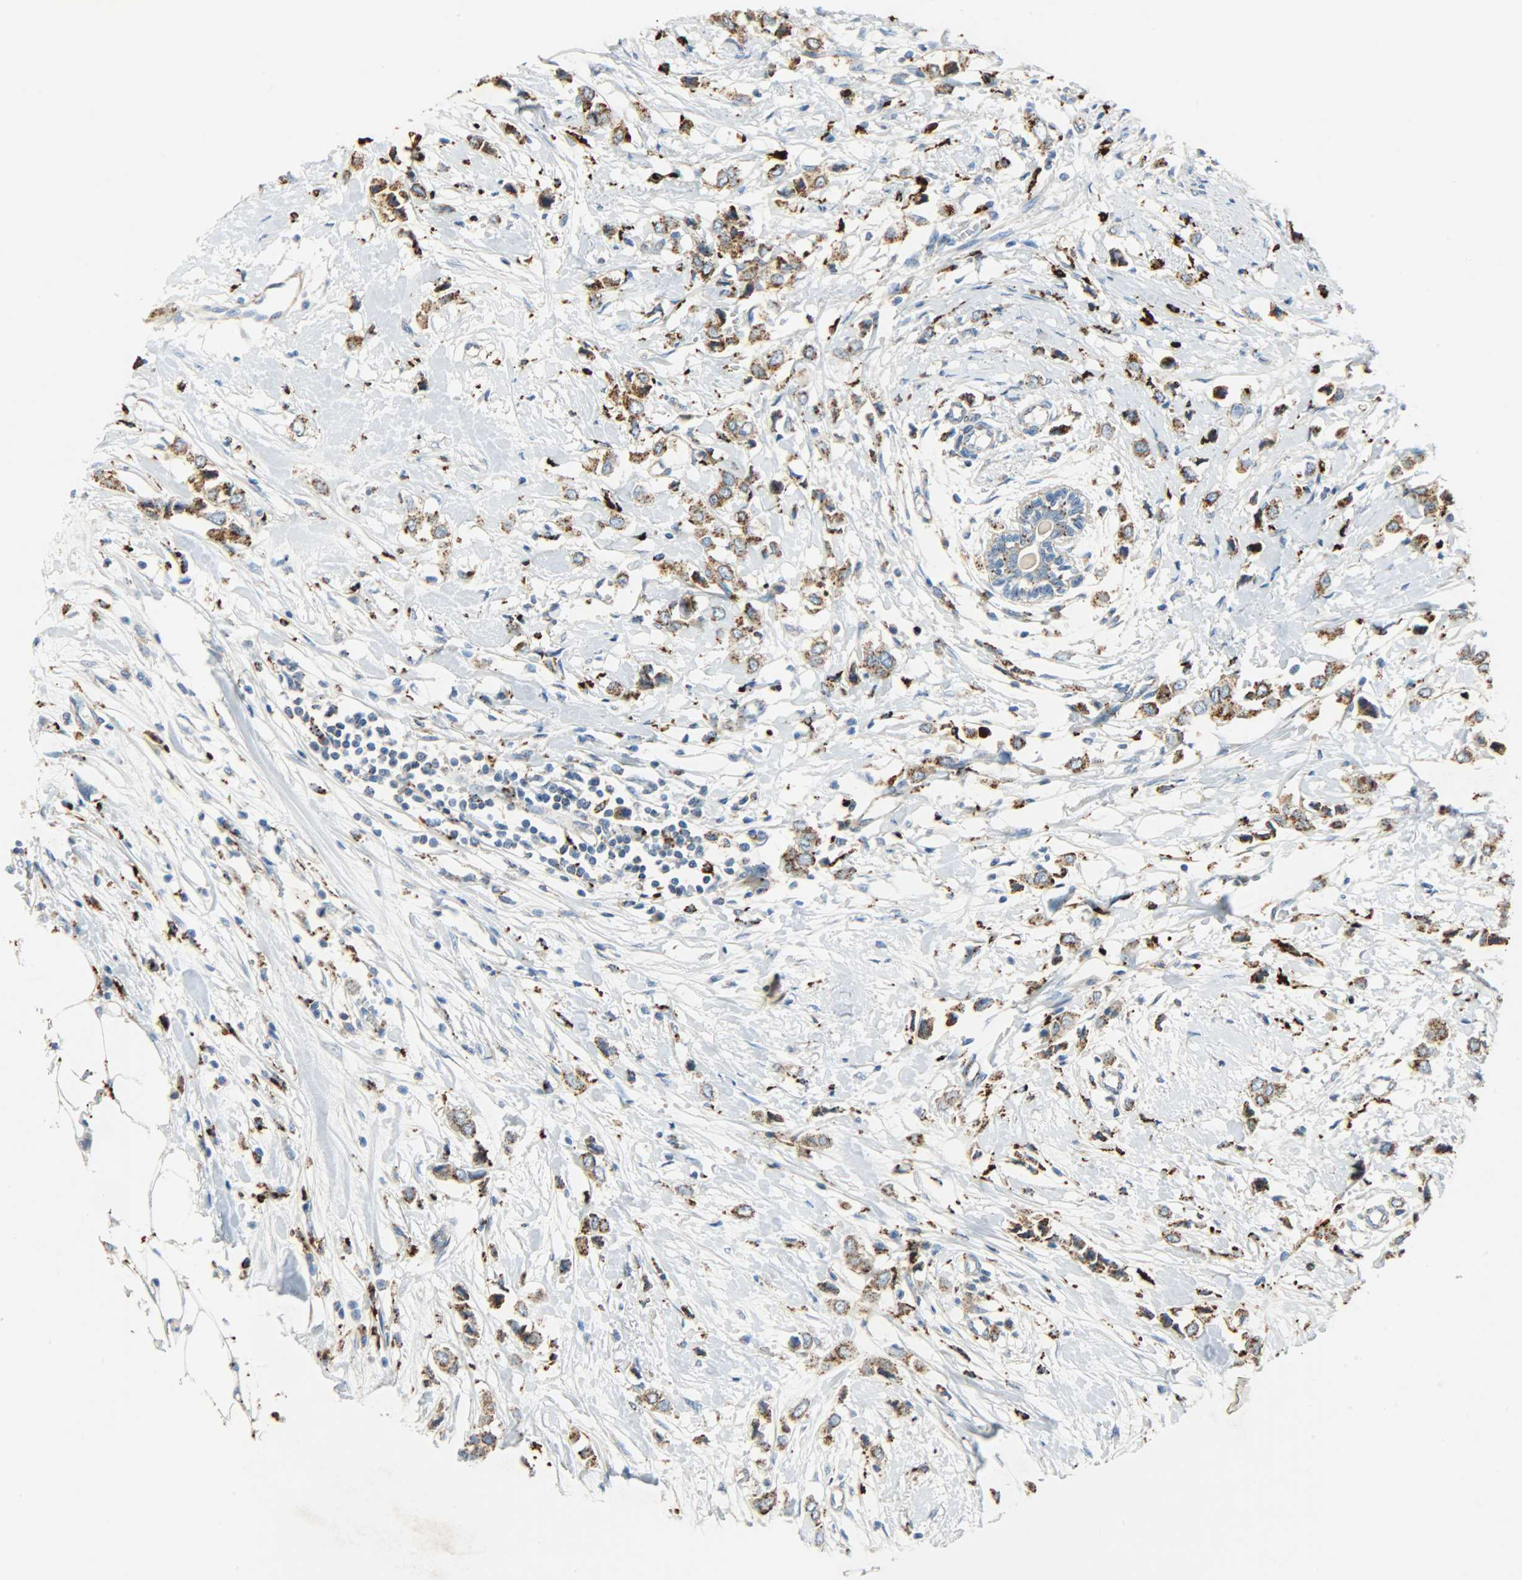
{"staining": {"intensity": "strong", "quantity": ">75%", "location": "cytoplasmic/membranous"}, "tissue": "breast cancer", "cell_type": "Tumor cells", "image_type": "cancer", "snomed": [{"axis": "morphology", "description": "Lobular carcinoma"}, {"axis": "topography", "description": "Breast"}], "caption": "IHC image of human breast cancer (lobular carcinoma) stained for a protein (brown), which shows high levels of strong cytoplasmic/membranous positivity in about >75% of tumor cells.", "gene": "ASAH1", "patient": {"sex": "female", "age": 51}}